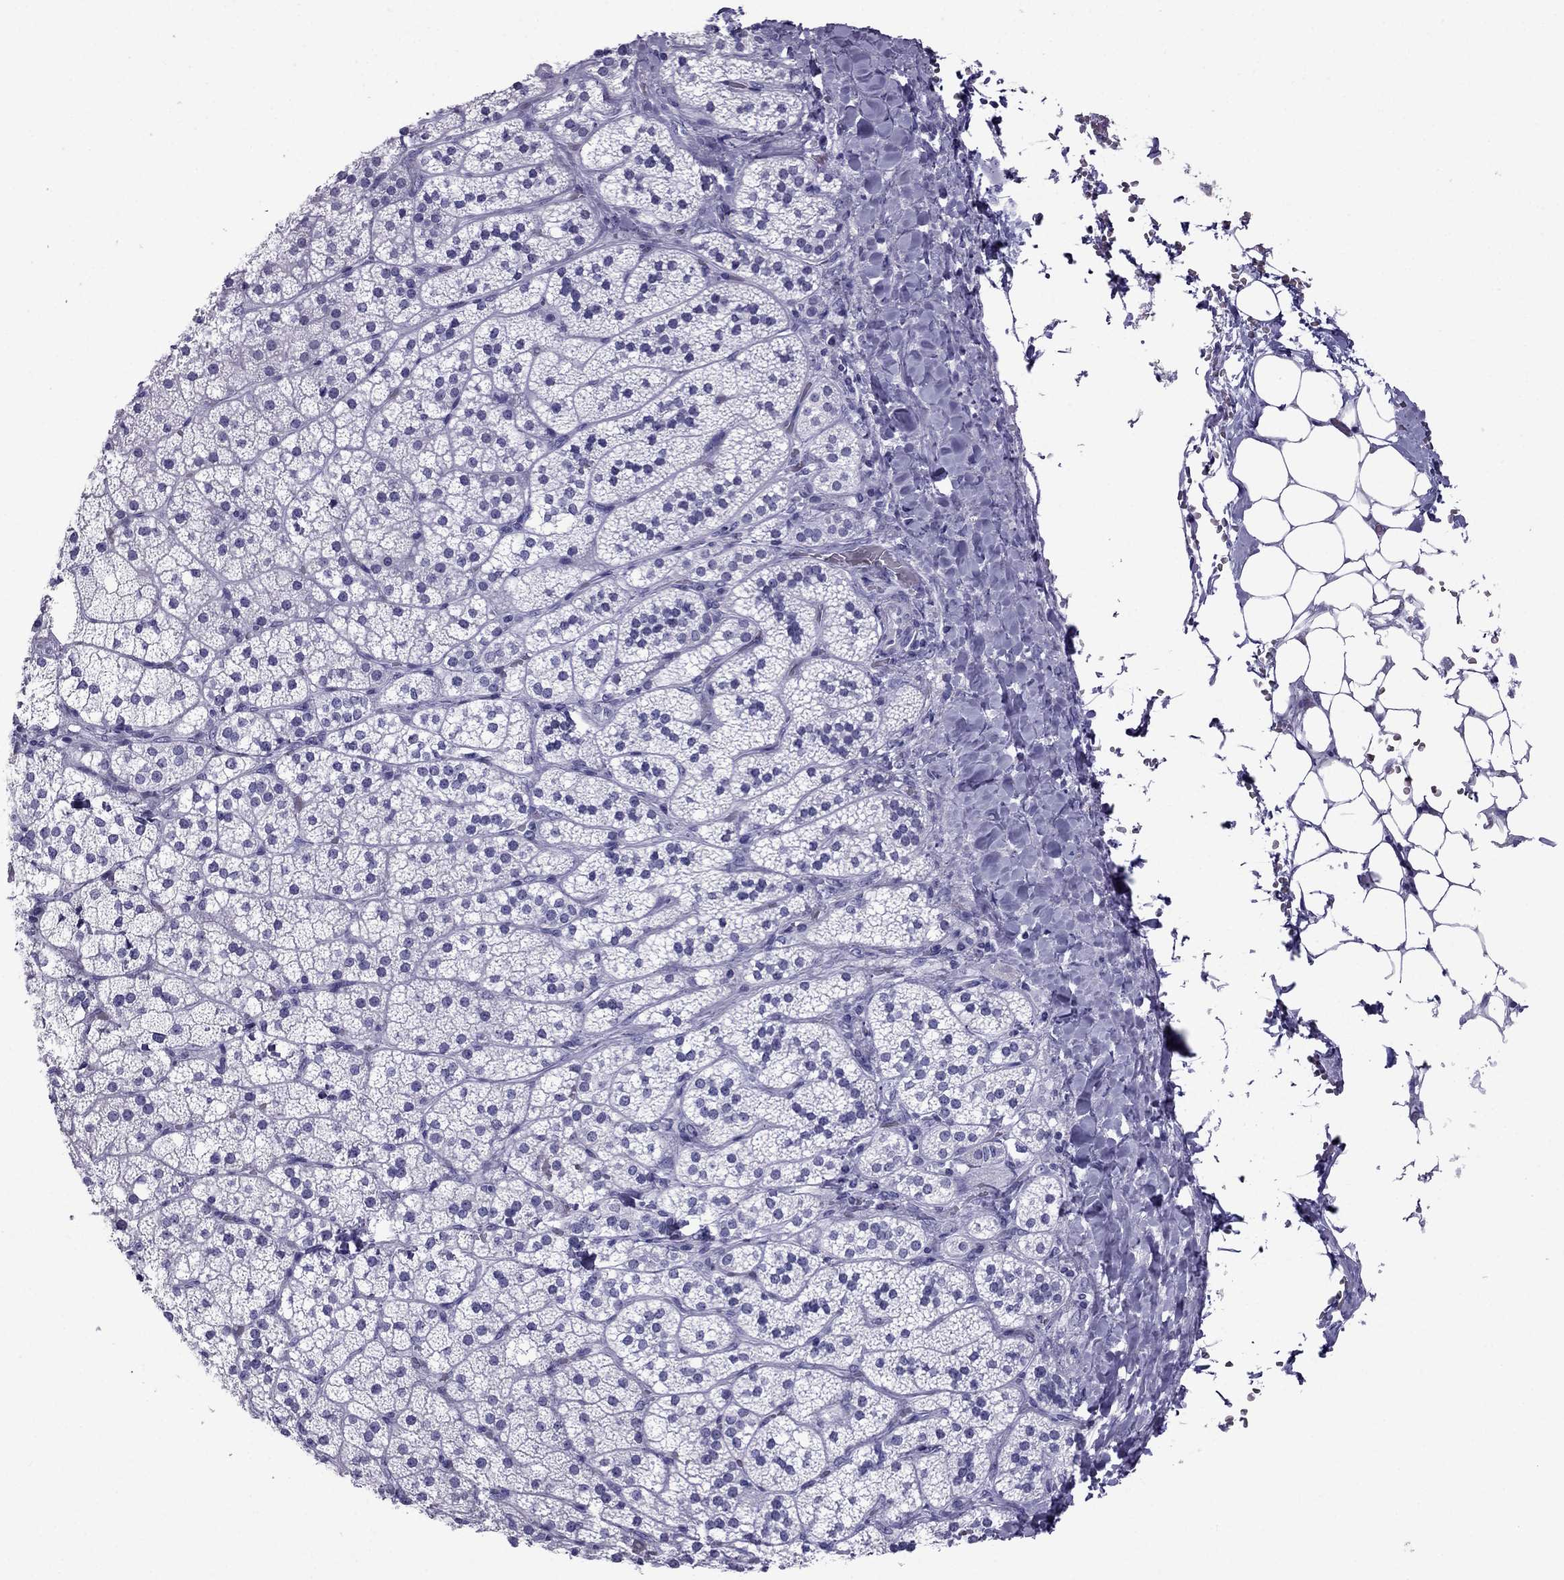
{"staining": {"intensity": "negative", "quantity": "none", "location": "none"}, "tissue": "adrenal gland", "cell_type": "Glandular cells", "image_type": "normal", "snomed": [{"axis": "morphology", "description": "Normal tissue, NOS"}, {"axis": "topography", "description": "Adrenal gland"}], "caption": "Protein analysis of normal adrenal gland shows no significant staining in glandular cells.", "gene": "TFF3", "patient": {"sex": "male", "age": 53}}